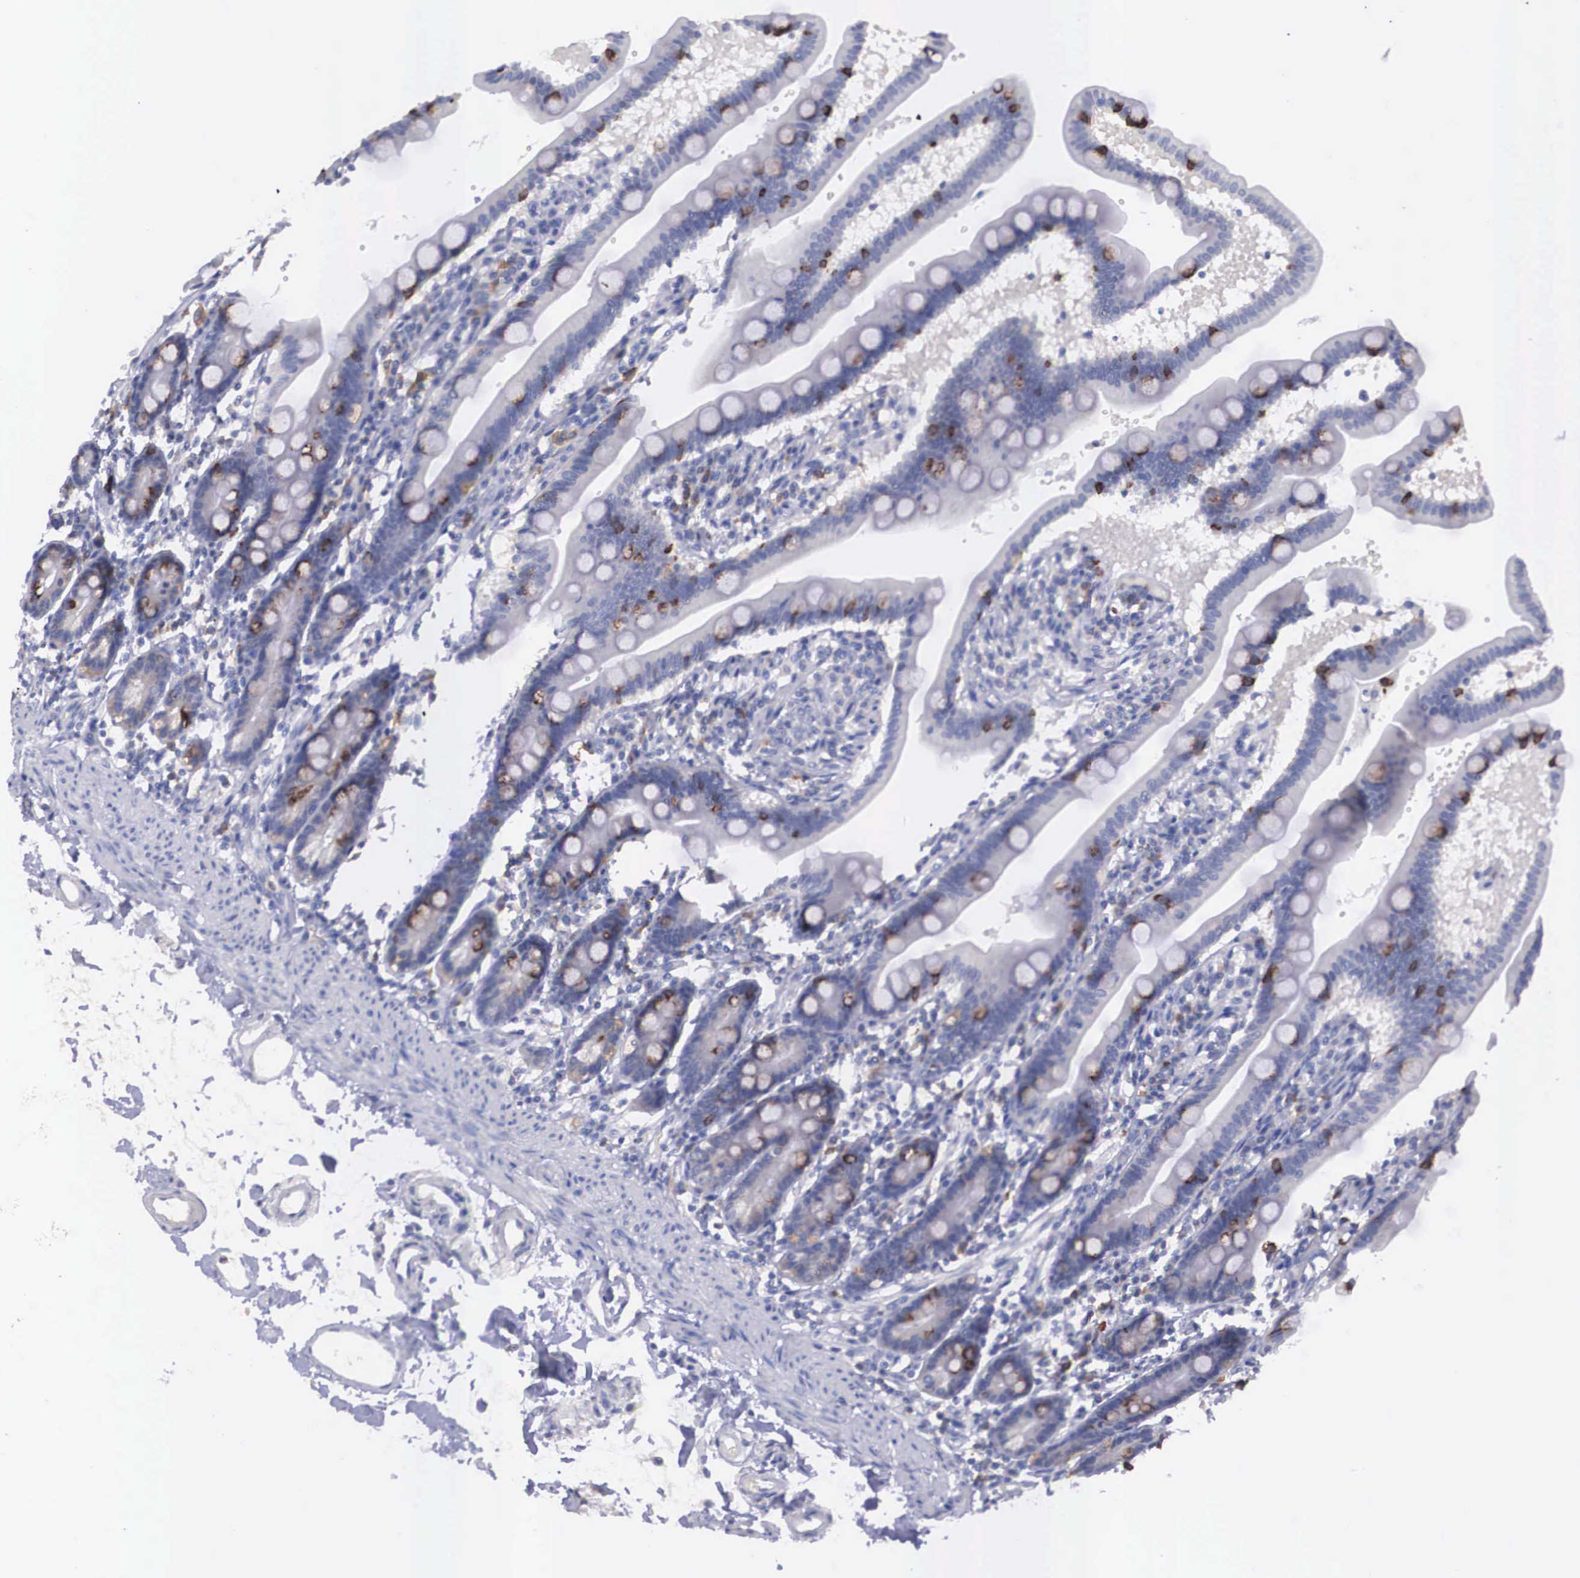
{"staining": {"intensity": "strong", "quantity": "<25%", "location": "cytoplasmic/membranous"}, "tissue": "duodenum", "cell_type": "Glandular cells", "image_type": "normal", "snomed": [{"axis": "morphology", "description": "Normal tissue, NOS"}, {"axis": "topography", "description": "Duodenum"}], "caption": "IHC (DAB (3,3'-diaminobenzidine)) staining of benign human duodenum exhibits strong cytoplasmic/membranous protein staining in approximately <25% of glandular cells.", "gene": "REPS2", "patient": {"sex": "female", "age": 77}}